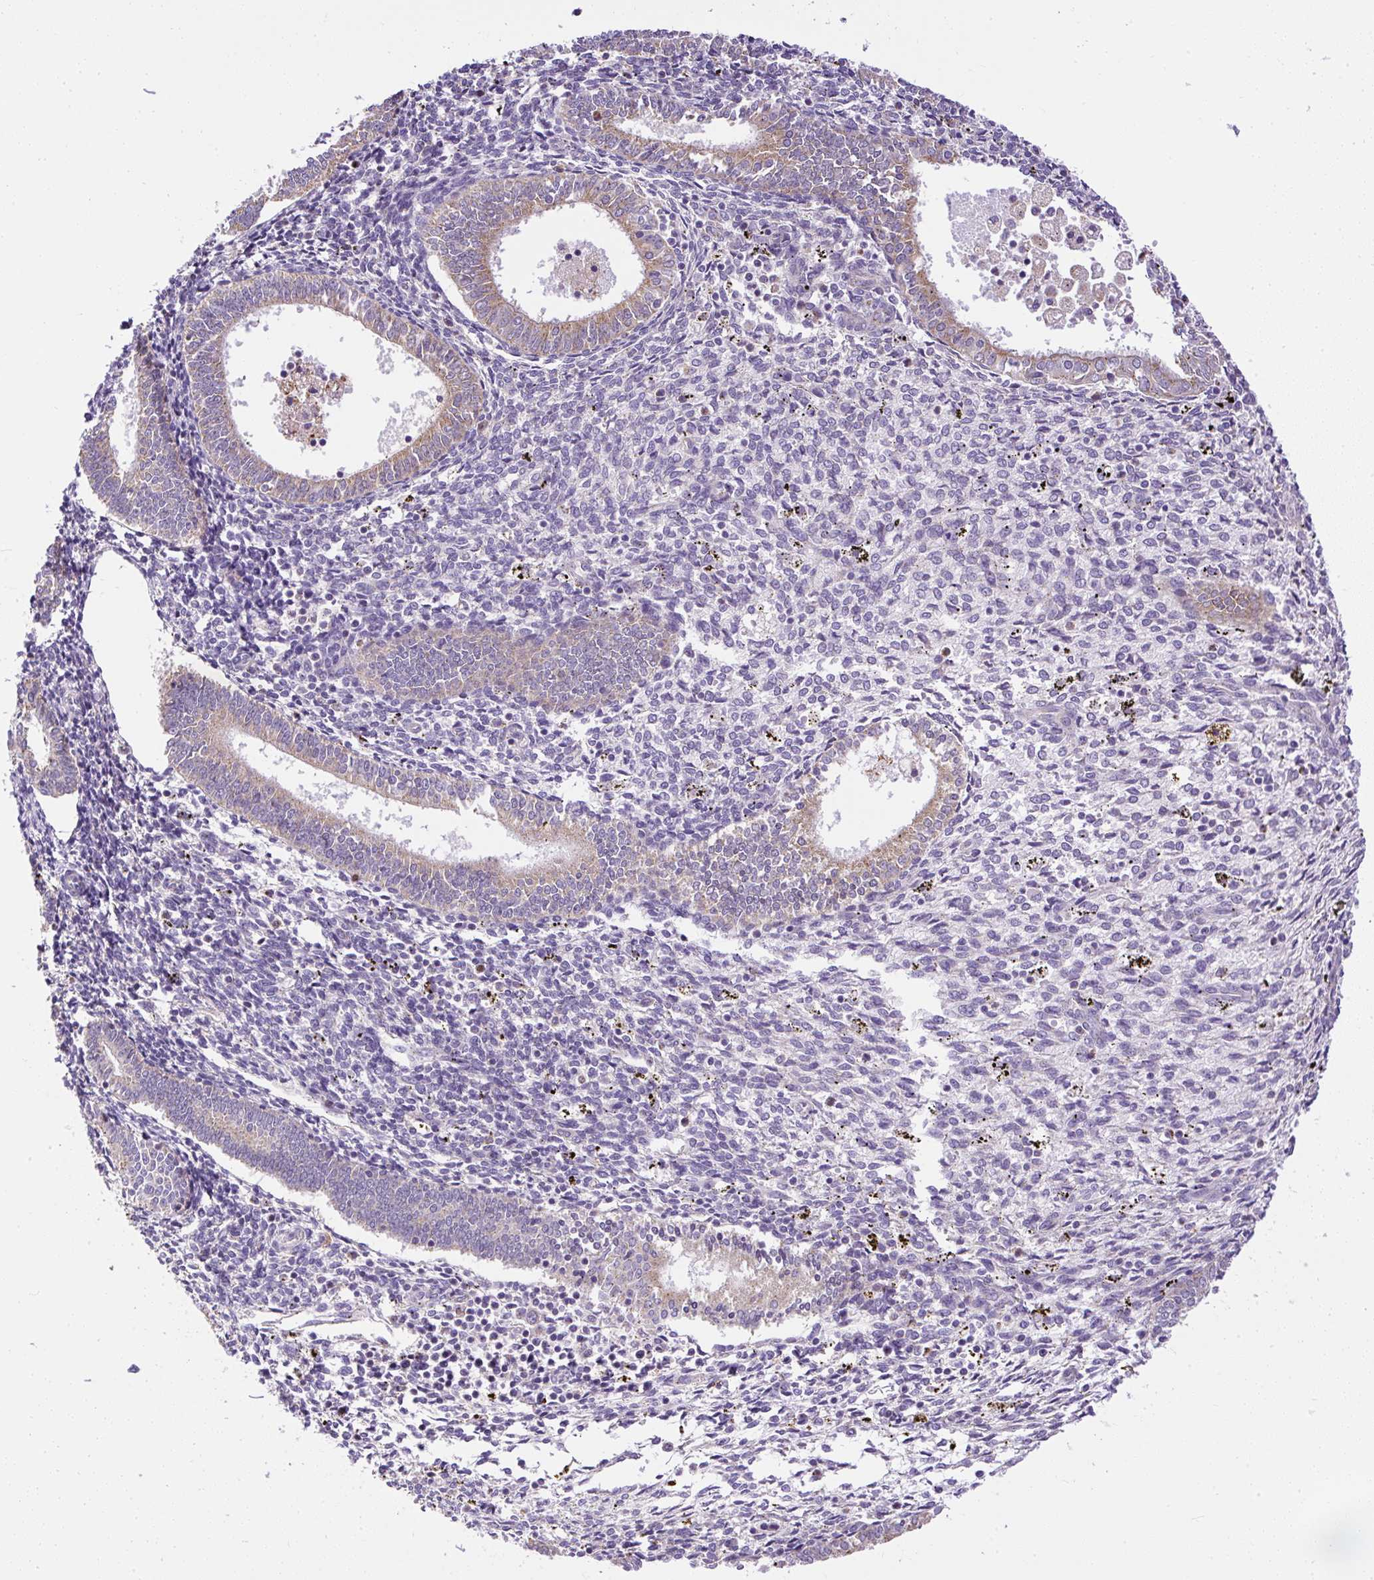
{"staining": {"intensity": "negative", "quantity": "none", "location": "none"}, "tissue": "endometrium", "cell_type": "Cells in endometrial stroma", "image_type": "normal", "snomed": [{"axis": "morphology", "description": "Normal tissue, NOS"}, {"axis": "topography", "description": "Endometrium"}], "caption": "IHC micrograph of unremarkable endometrium stained for a protein (brown), which demonstrates no expression in cells in endometrial stroma. (Stains: DAB (3,3'-diaminobenzidine) IHC with hematoxylin counter stain, Microscopy: brightfield microscopy at high magnification).", "gene": "CFAP47", "patient": {"sex": "female", "age": 41}}